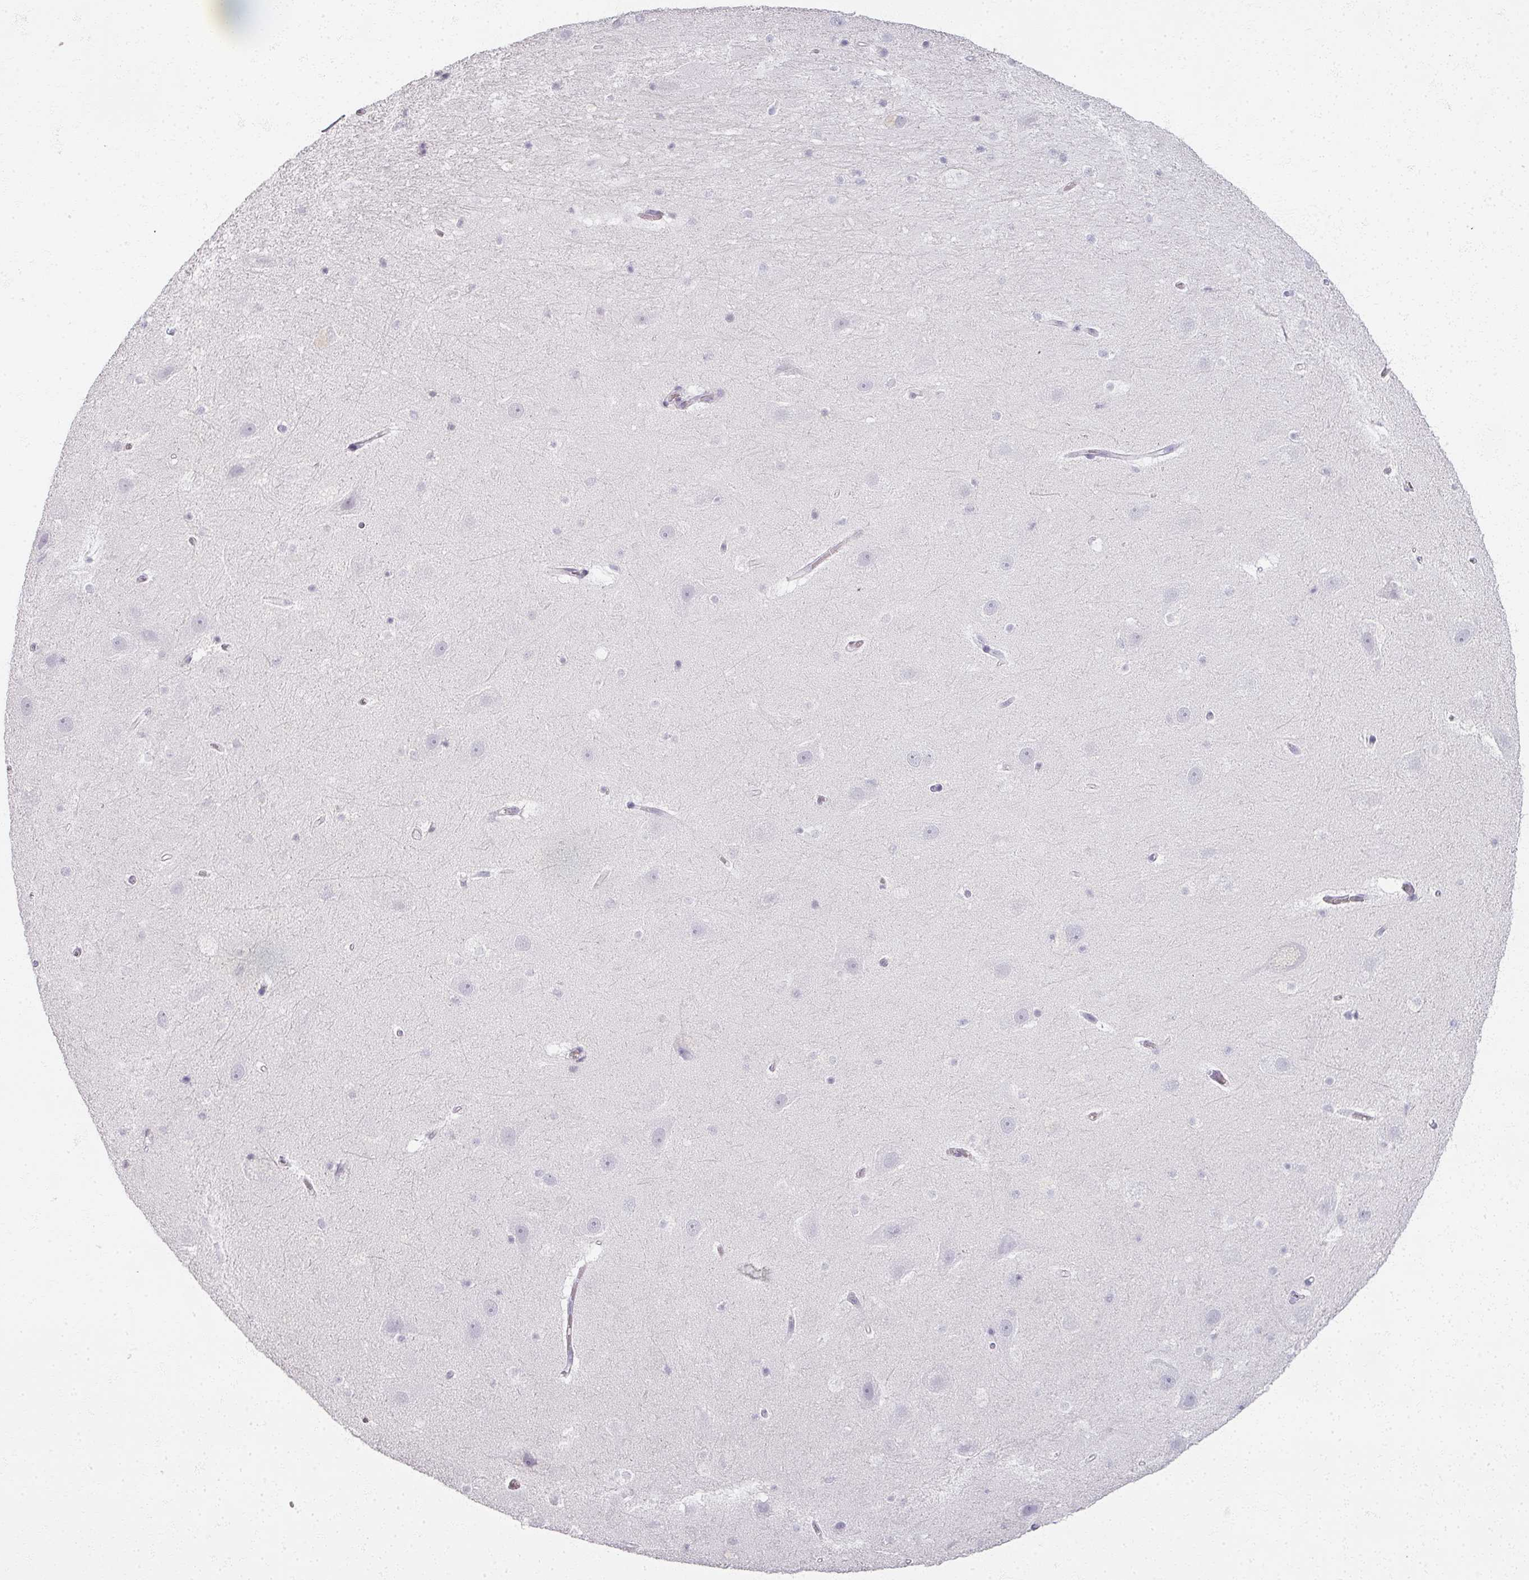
{"staining": {"intensity": "negative", "quantity": "none", "location": "none"}, "tissue": "hippocampus", "cell_type": "Glial cells", "image_type": "normal", "snomed": [{"axis": "morphology", "description": "Normal tissue, NOS"}, {"axis": "topography", "description": "Hippocampus"}], "caption": "This is an immunohistochemistry histopathology image of normal human hippocampus. There is no expression in glial cells.", "gene": "RFPL2", "patient": {"sex": "male", "age": 37}}